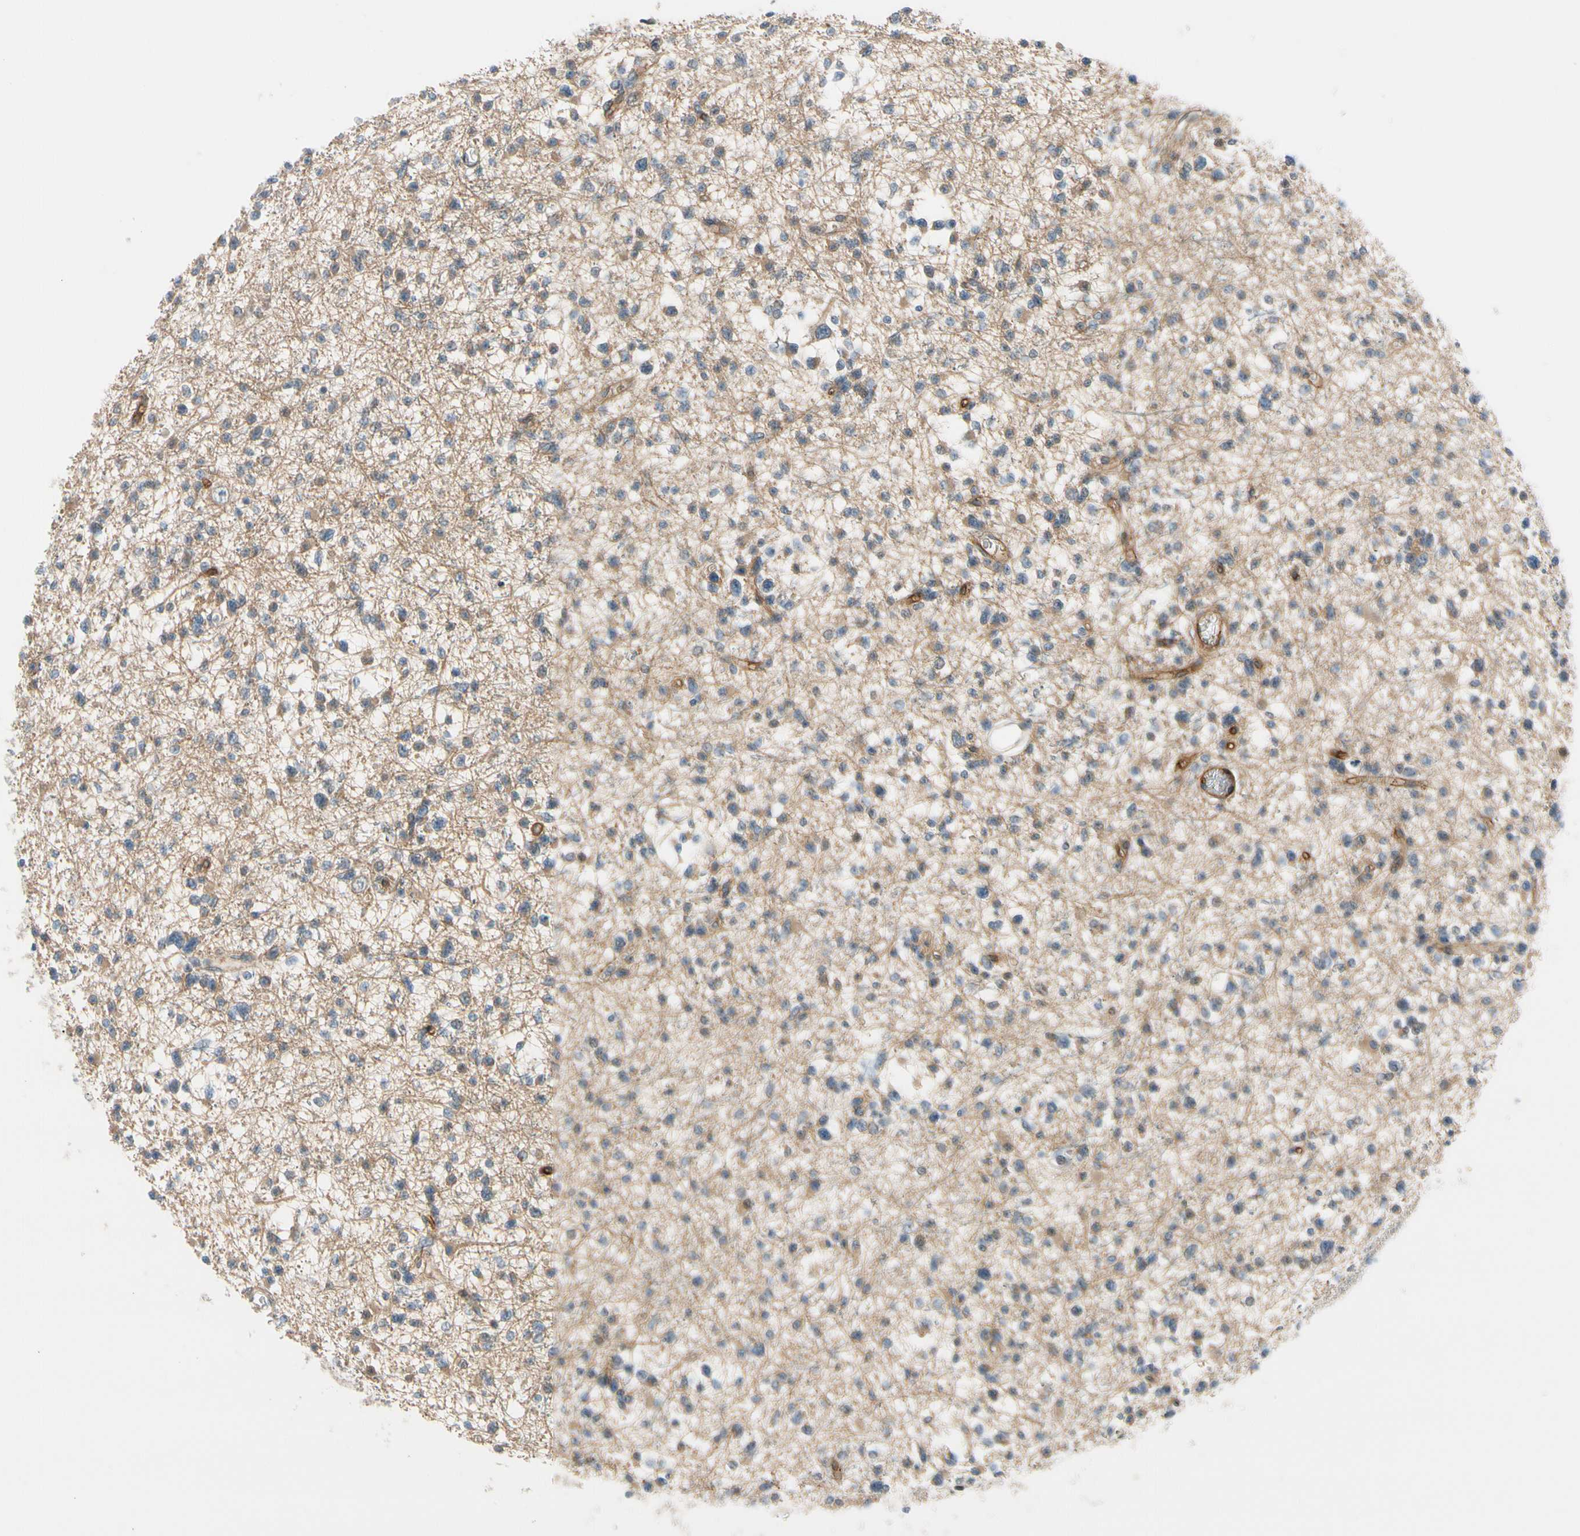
{"staining": {"intensity": "moderate", "quantity": ">75%", "location": "cytoplasmic/membranous"}, "tissue": "glioma", "cell_type": "Tumor cells", "image_type": "cancer", "snomed": [{"axis": "morphology", "description": "Glioma, malignant, Low grade"}, {"axis": "topography", "description": "Brain"}], "caption": "Protein staining of malignant low-grade glioma tissue demonstrates moderate cytoplasmic/membranous staining in about >75% of tumor cells. (brown staining indicates protein expression, while blue staining denotes nuclei).", "gene": "CFAP36", "patient": {"sex": "female", "age": 22}}